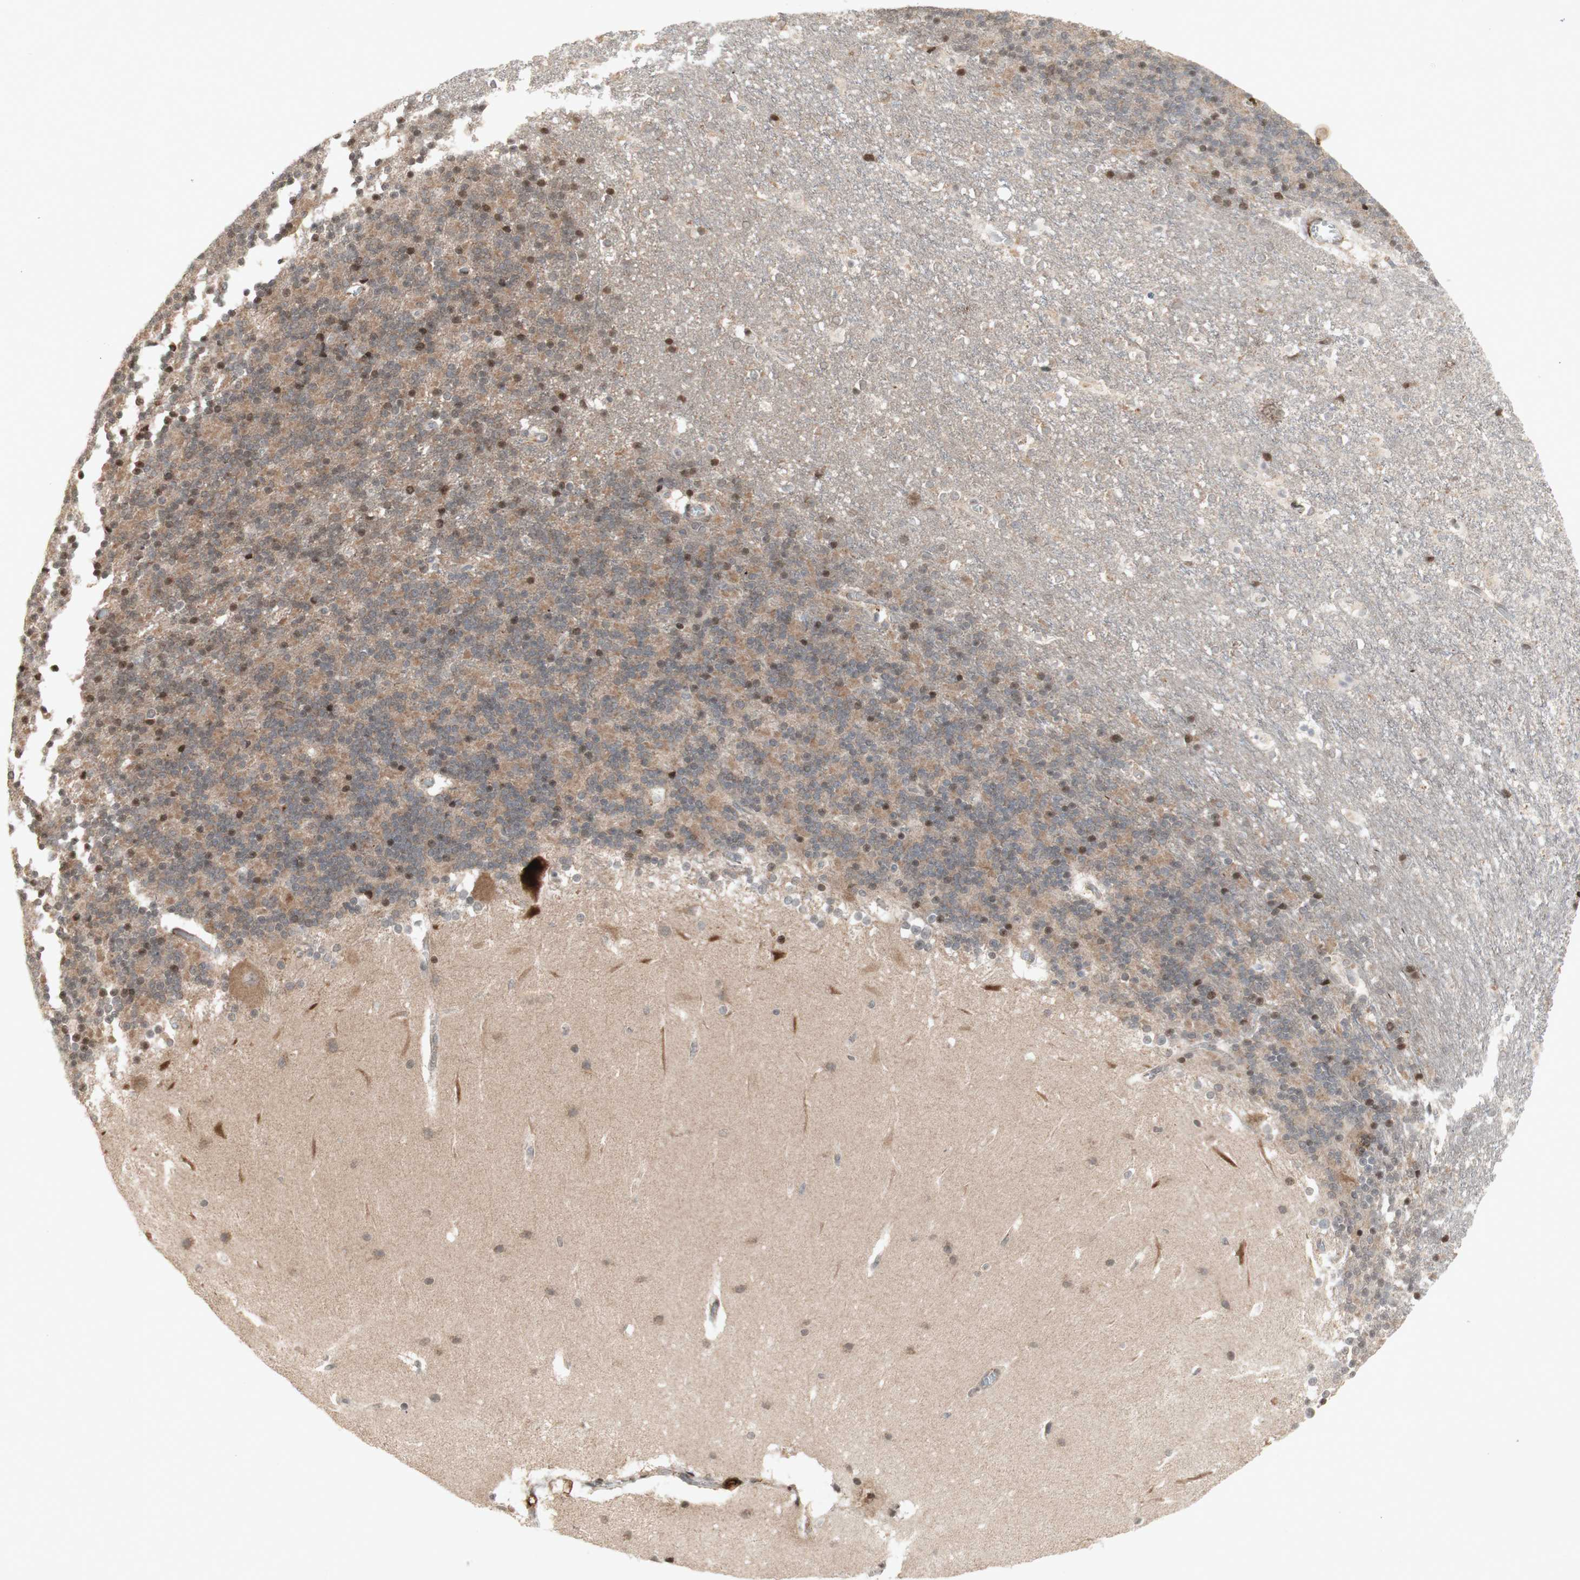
{"staining": {"intensity": "moderate", "quantity": "25%-75%", "location": "cytoplasmic/membranous,nuclear"}, "tissue": "cerebellum", "cell_type": "Cells in granular layer", "image_type": "normal", "snomed": [{"axis": "morphology", "description": "Normal tissue, NOS"}, {"axis": "topography", "description": "Cerebellum"}], "caption": "Cerebellum stained for a protein (brown) exhibits moderate cytoplasmic/membranous,nuclear positive expression in approximately 25%-75% of cells in granular layer.", "gene": "PLXNA1", "patient": {"sex": "female", "age": 19}}